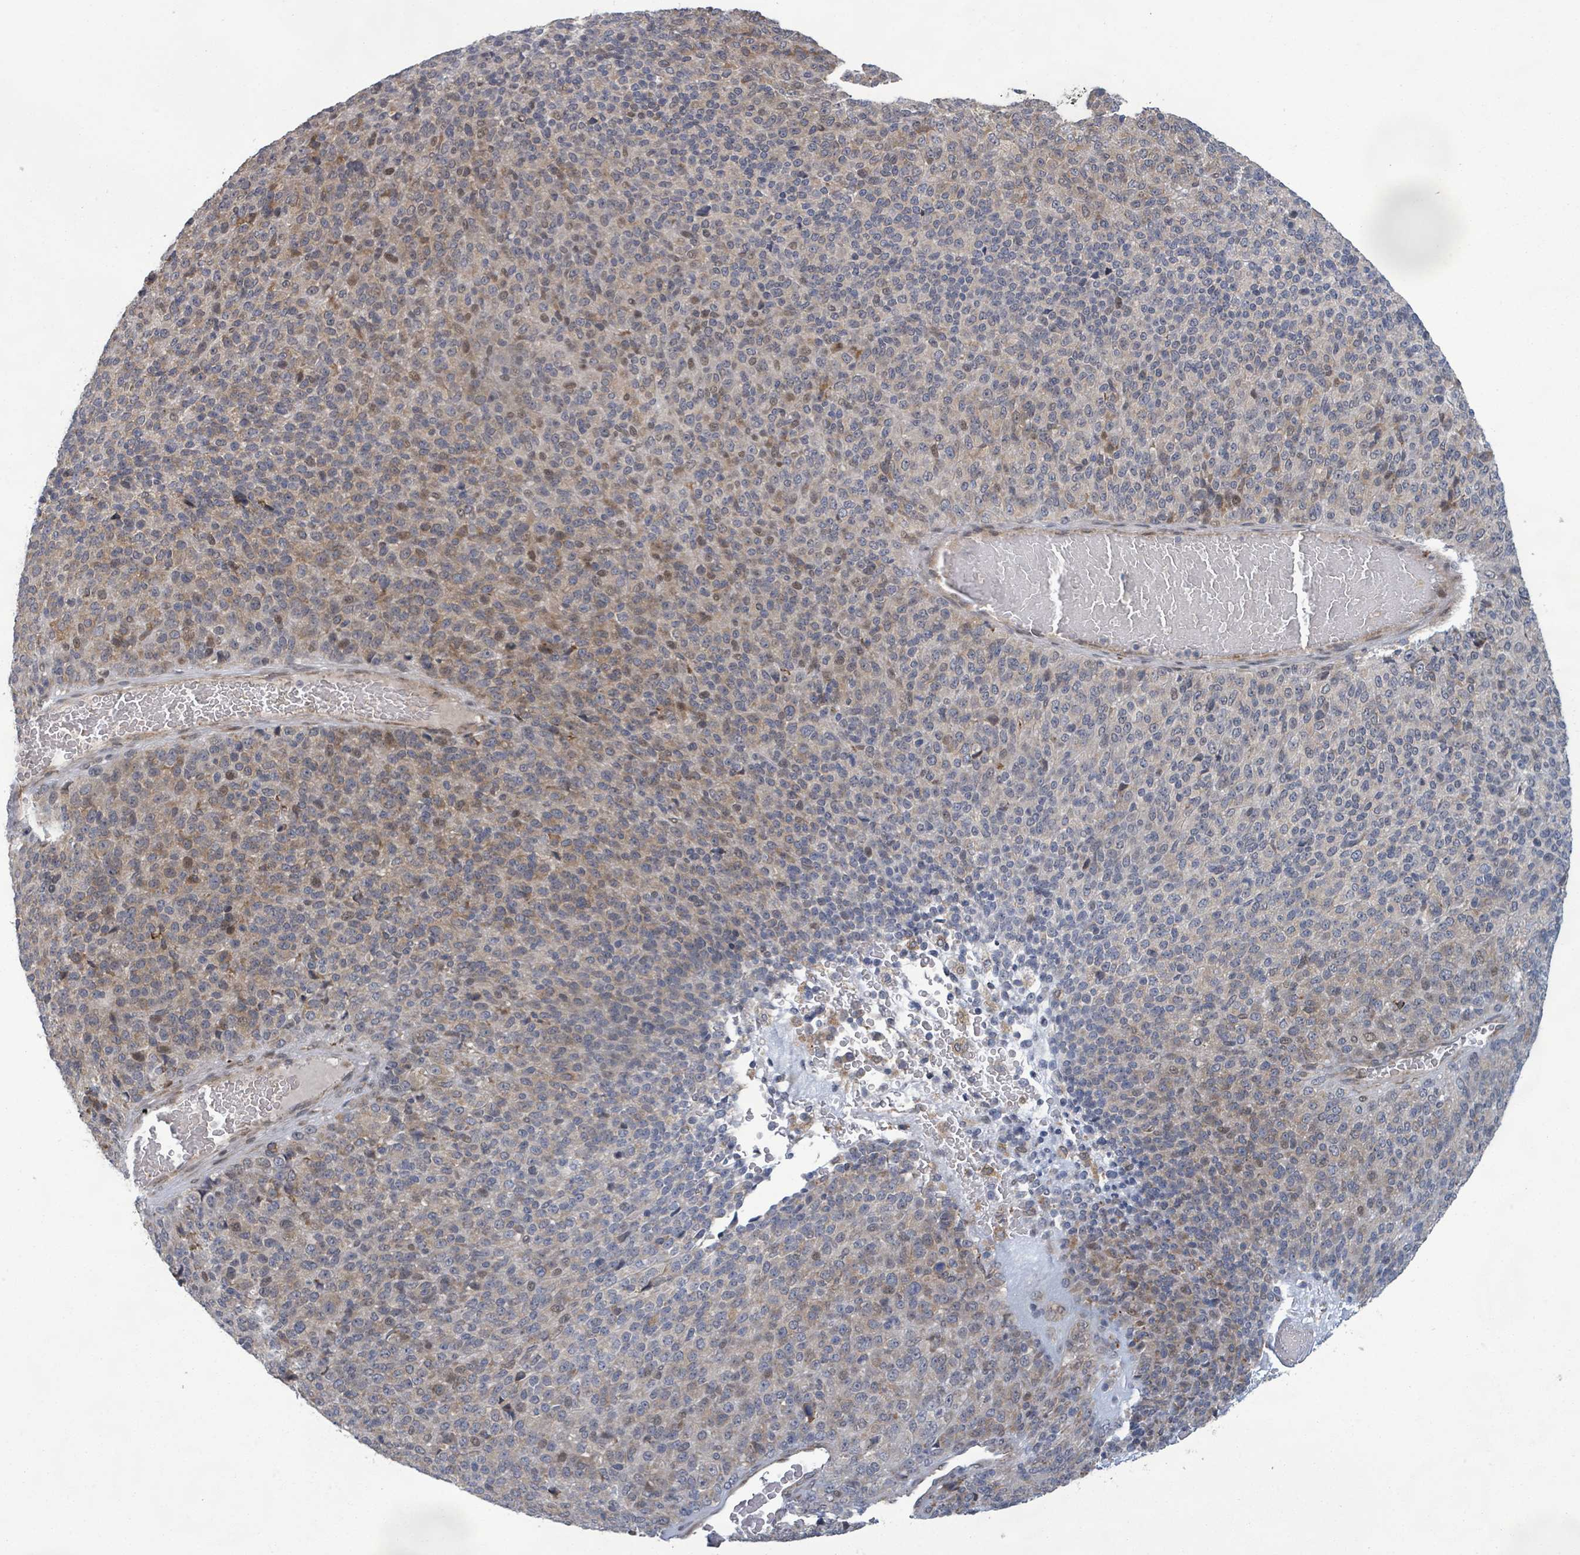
{"staining": {"intensity": "weak", "quantity": "25%-75%", "location": "cytoplasmic/membranous"}, "tissue": "melanoma", "cell_type": "Tumor cells", "image_type": "cancer", "snomed": [{"axis": "morphology", "description": "Malignant melanoma, Metastatic site"}, {"axis": "topography", "description": "Brain"}], "caption": "Protein staining by immunohistochemistry demonstrates weak cytoplasmic/membranous positivity in about 25%-75% of tumor cells in malignant melanoma (metastatic site).", "gene": "SHROOM2", "patient": {"sex": "female", "age": 56}}